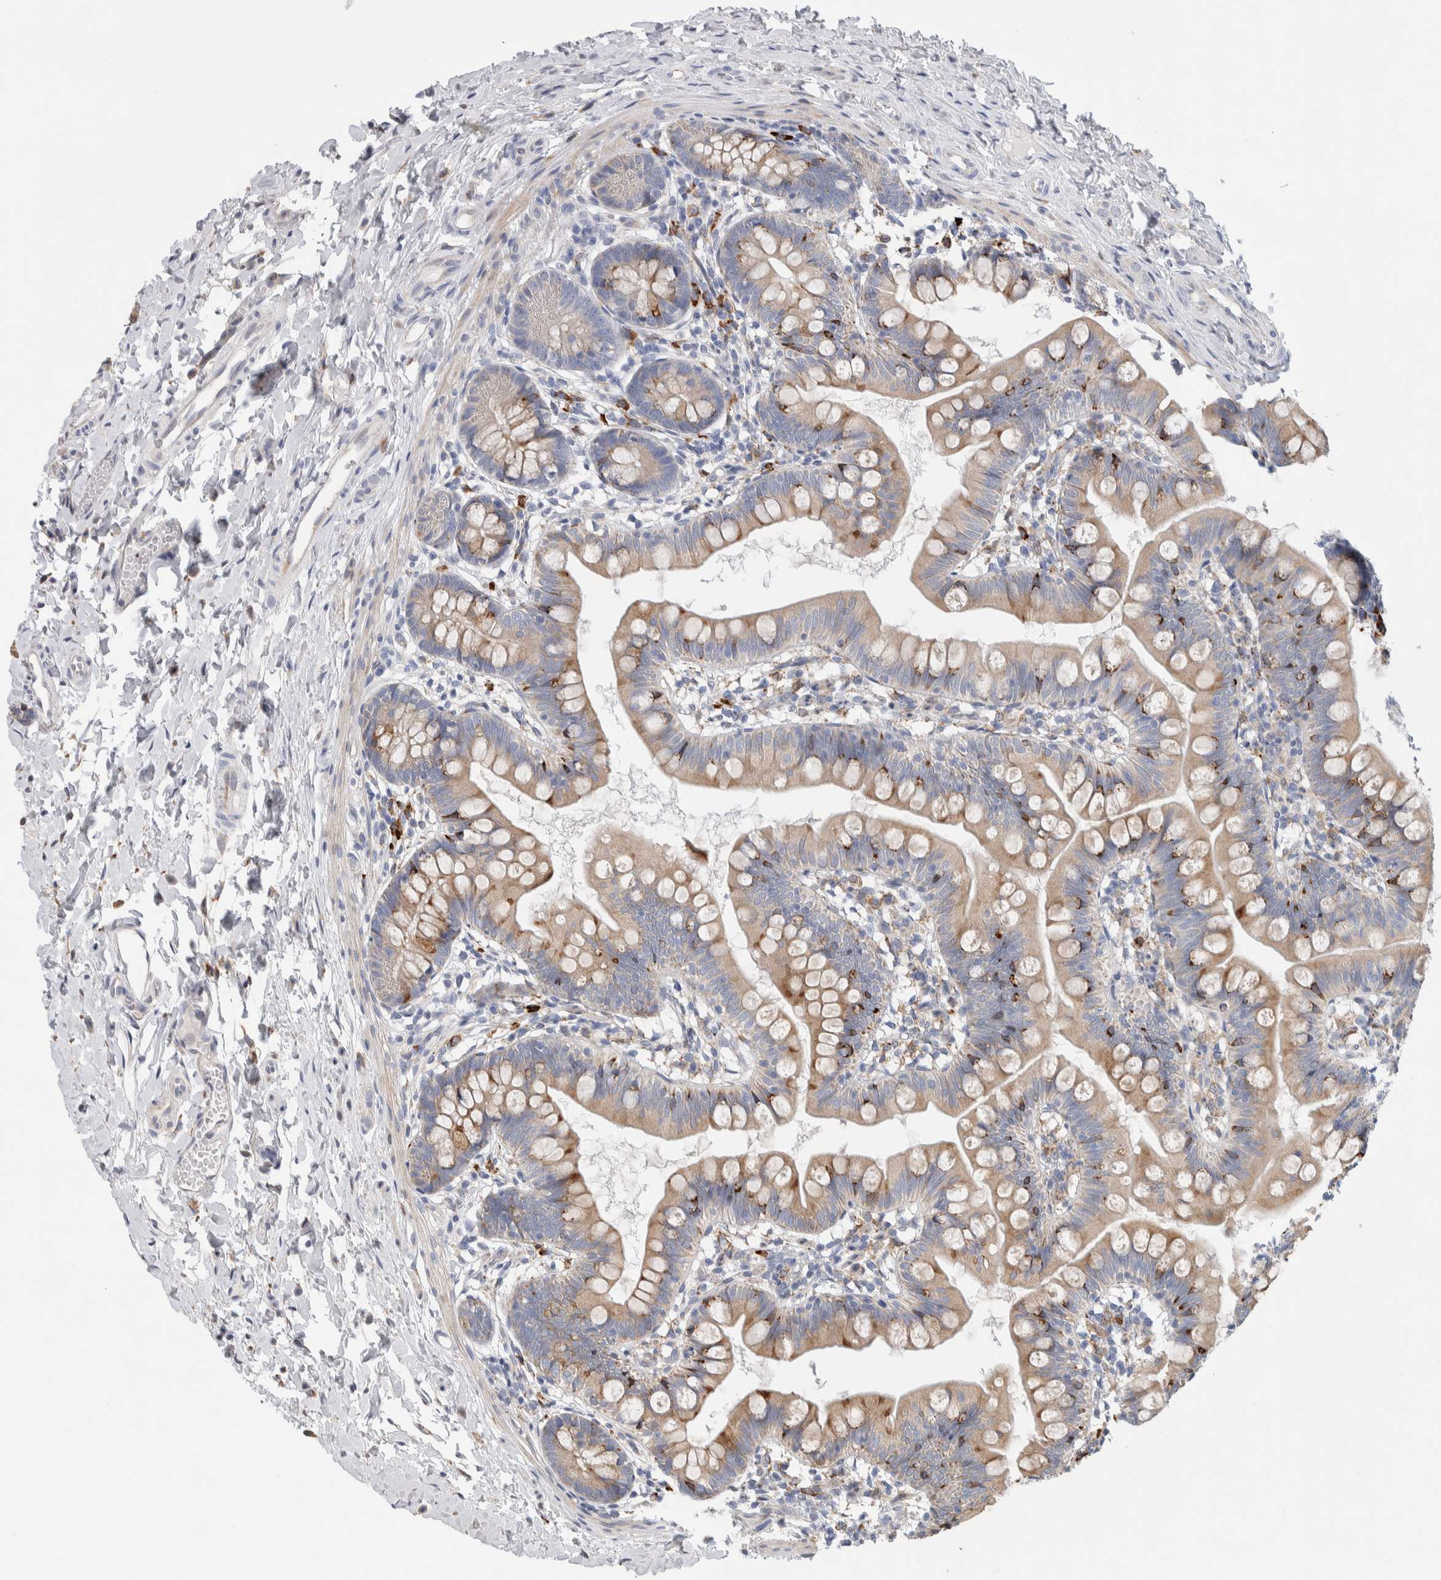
{"staining": {"intensity": "moderate", "quantity": ">75%", "location": "cytoplasmic/membranous"}, "tissue": "small intestine", "cell_type": "Glandular cells", "image_type": "normal", "snomed": [{"axis": "morphology", "description": "Normal tissue, NOS"}, {"axis": "topography", "description": "Small intestine"}], "caption": "Immunohistochemical staining of unremarkable human small intestine reveals moderate cytoplasmic/membranous protein positivity in about >75% of glandular cells.", "gene": "ENGASE", "patient": {"sex": "male", "age": 7}}